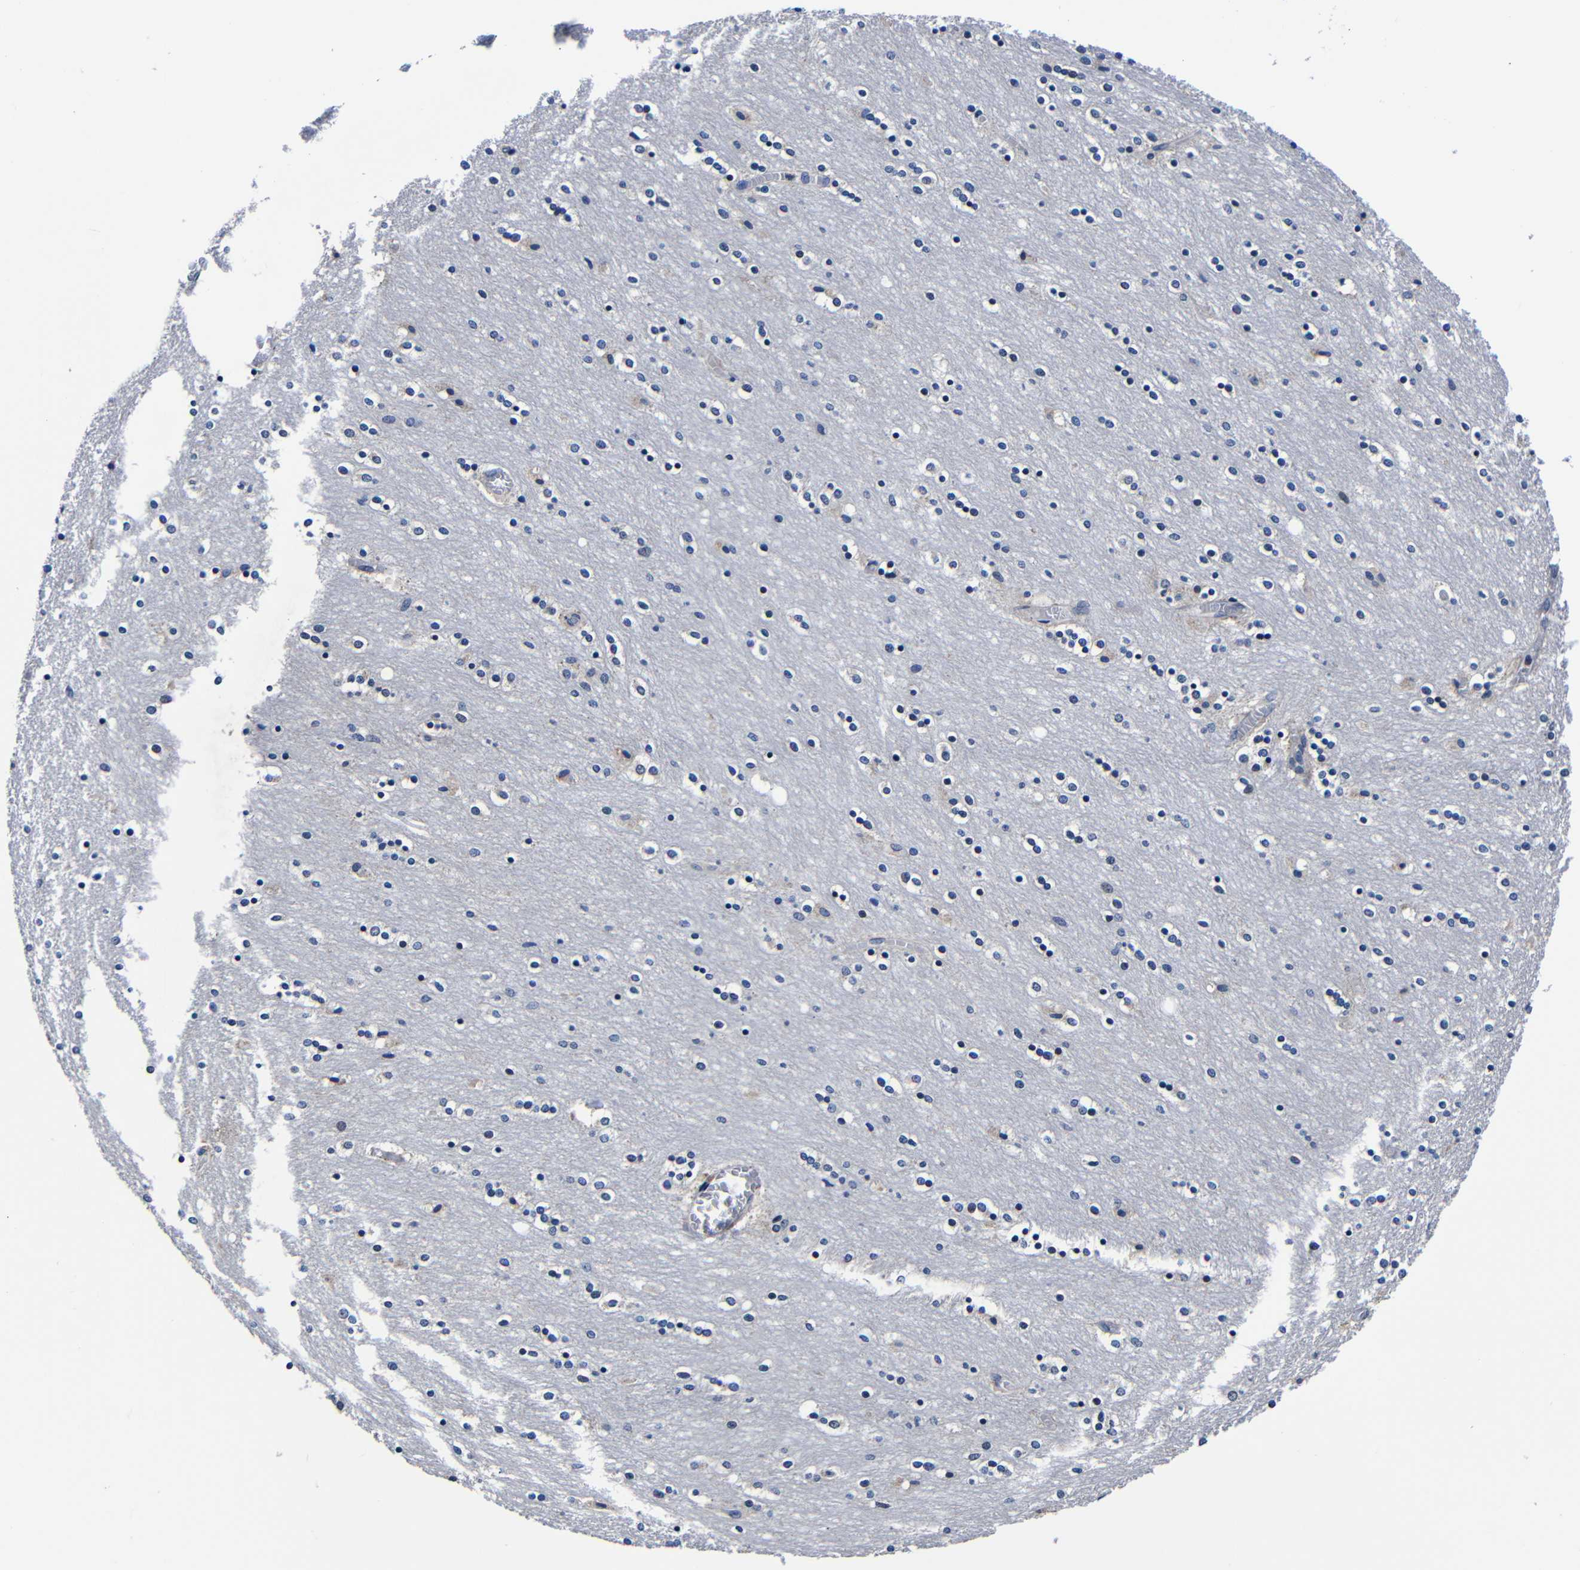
{"staining": {"intensity": "weak", "quantity": "<25%", "location": "cytoplasmic/membranous"}, "tissue": "caudate", "cell_type": "Glial cells", "image_type": "normal", "snomed": [{"axis": "morphology", "description": "Normal tissue, NOS"}, {"axis": "topography", "description": "Lateral ventricle wall"}], "caption": "An immunohistochemistry micrograph of unremarkable caudate is shown. There is no staining in glial cells of caudate. (Brightfield microscopy of DAB (3,3'-diaminobenzidine) IHC at high magnification).", "gene": "DEPP1", "patient": {"sex": "female", "age": 54}}